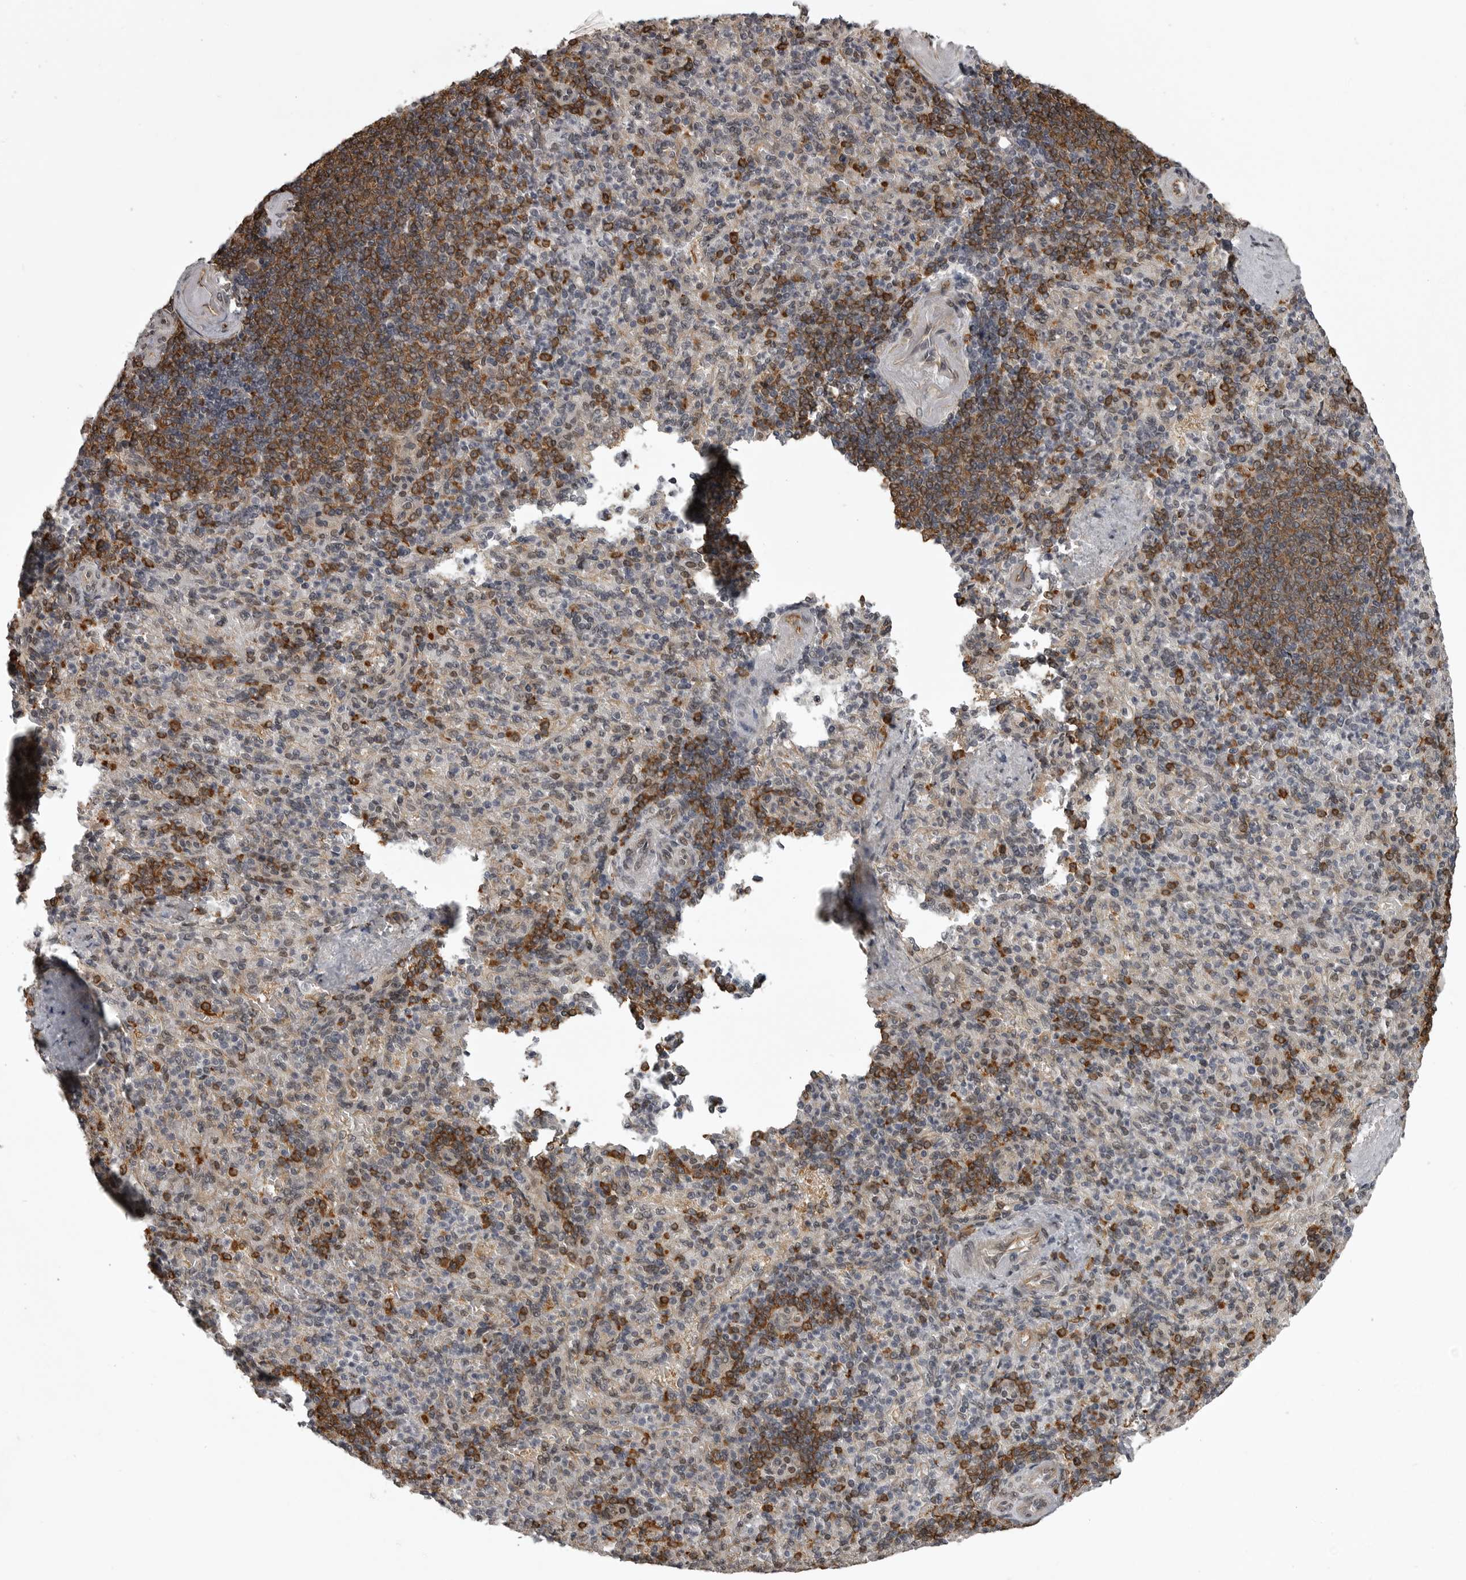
{"staining": {"intensity": "strong", "quantity": "<25%", "location": "cytoplasmic/membranous"}, "tissue": "spleen", "cell_type": "Cells in red pulp", "image_type": "normal", "snomed": [{"axis": "morphology", "description": "Normal tissue, NOS"}, {"axis": "topography", "description": "Spleen"}], "caption": "The histopathology image demonstrates immunohistochemical staining of benign spleen. There is strong cytoplasmic/membranous staining is appreciated in about <25% of cells in red pulp.", "gene": "SNX16", "patient": {"sex": "female", "age": 74}}